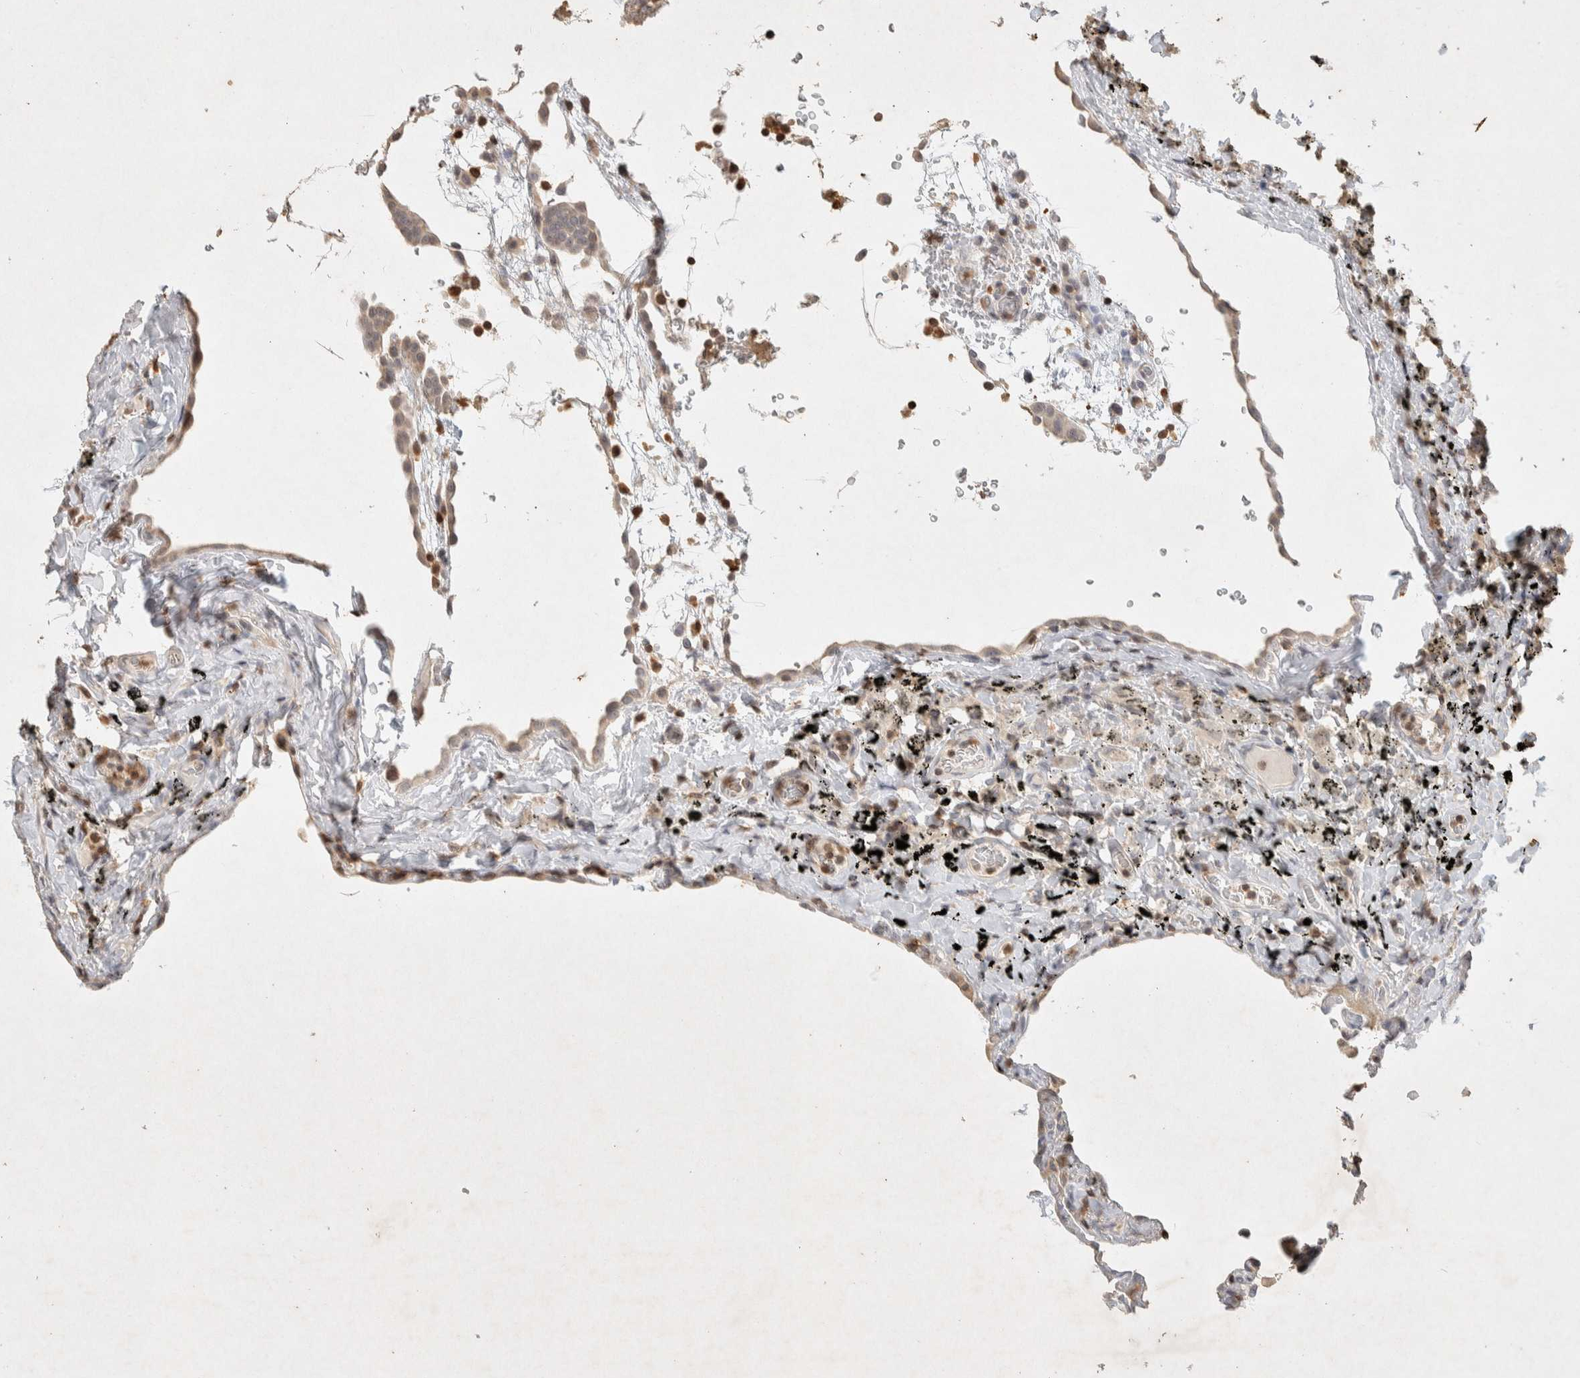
{"staining": {"intensity": "negative", "quantity": "none", "location": "none"}, "tissue": "lung", "cell_type": "Alveolar cells", "image_type": "normal", "snomed": [{"axis": "morphology", "description": "Normal tissue, NOS"}, {"axis": "topography", "description": "Lung"}], "caption": "A histopathology image of human lung is negative for staining in alveolar cells.", "gene": "RAC2", "patient": {"sex": "male", "age": 59}}